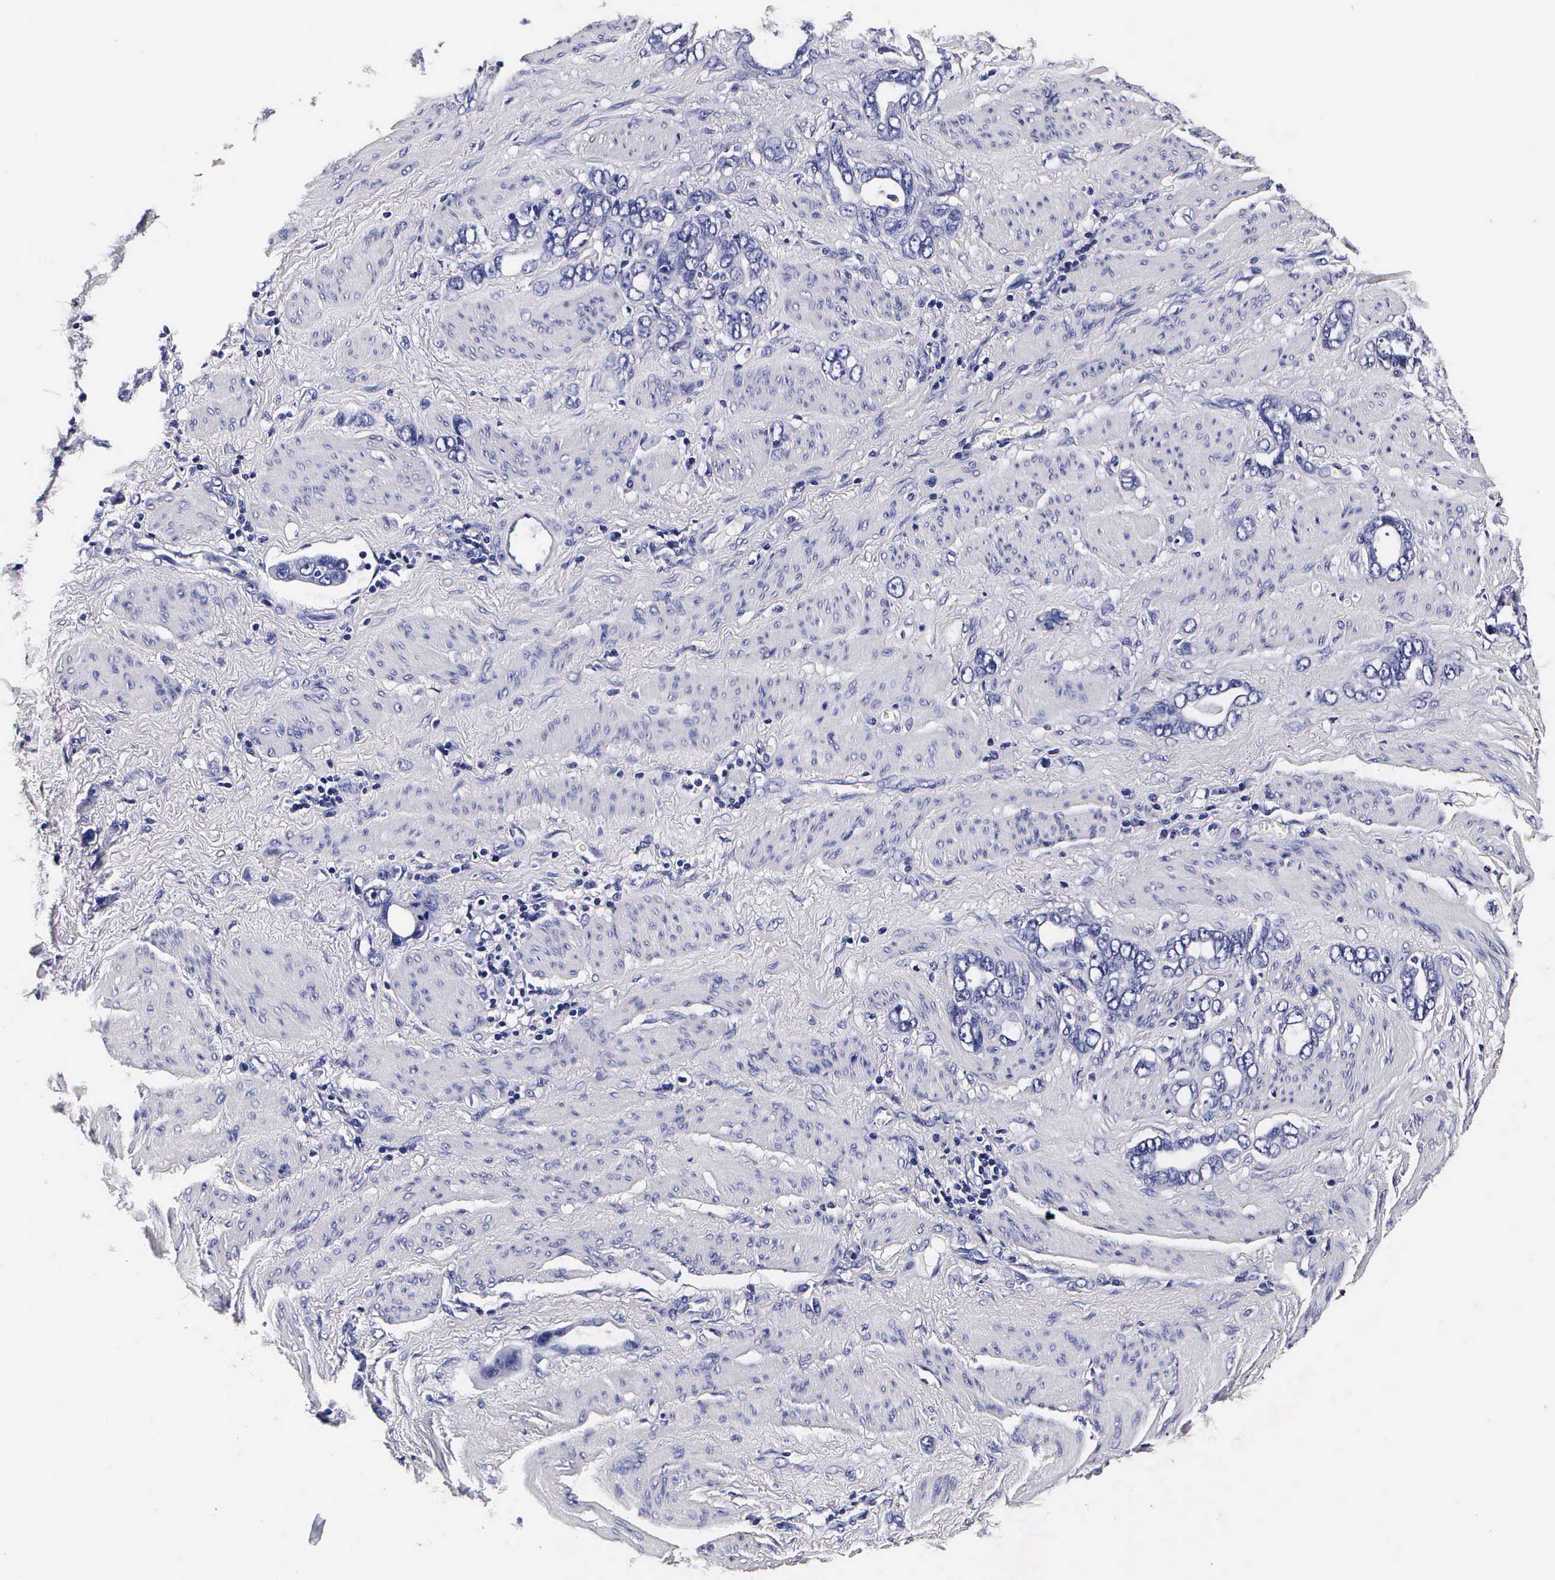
{"staining": {"intensity": "negative", "quantity": "none", "location": "none"}, "tissue": "stomach cancer", "cell_type": "Tumor cells", "image_type": "cancer", "snomed": [{"axis": "morphology", "description": "Adenocarcinoma, NOS"}, {"axis": "topography", "description": "Stomach"}], "caption": "A high-resolution histopathology image shows immunohistochemistry staining of adenocarcinoma (stomach), which reveals no significant positivity in tumor cells.", "gene": "IAPP", "patient": {"sex": "male", "age": 78}}